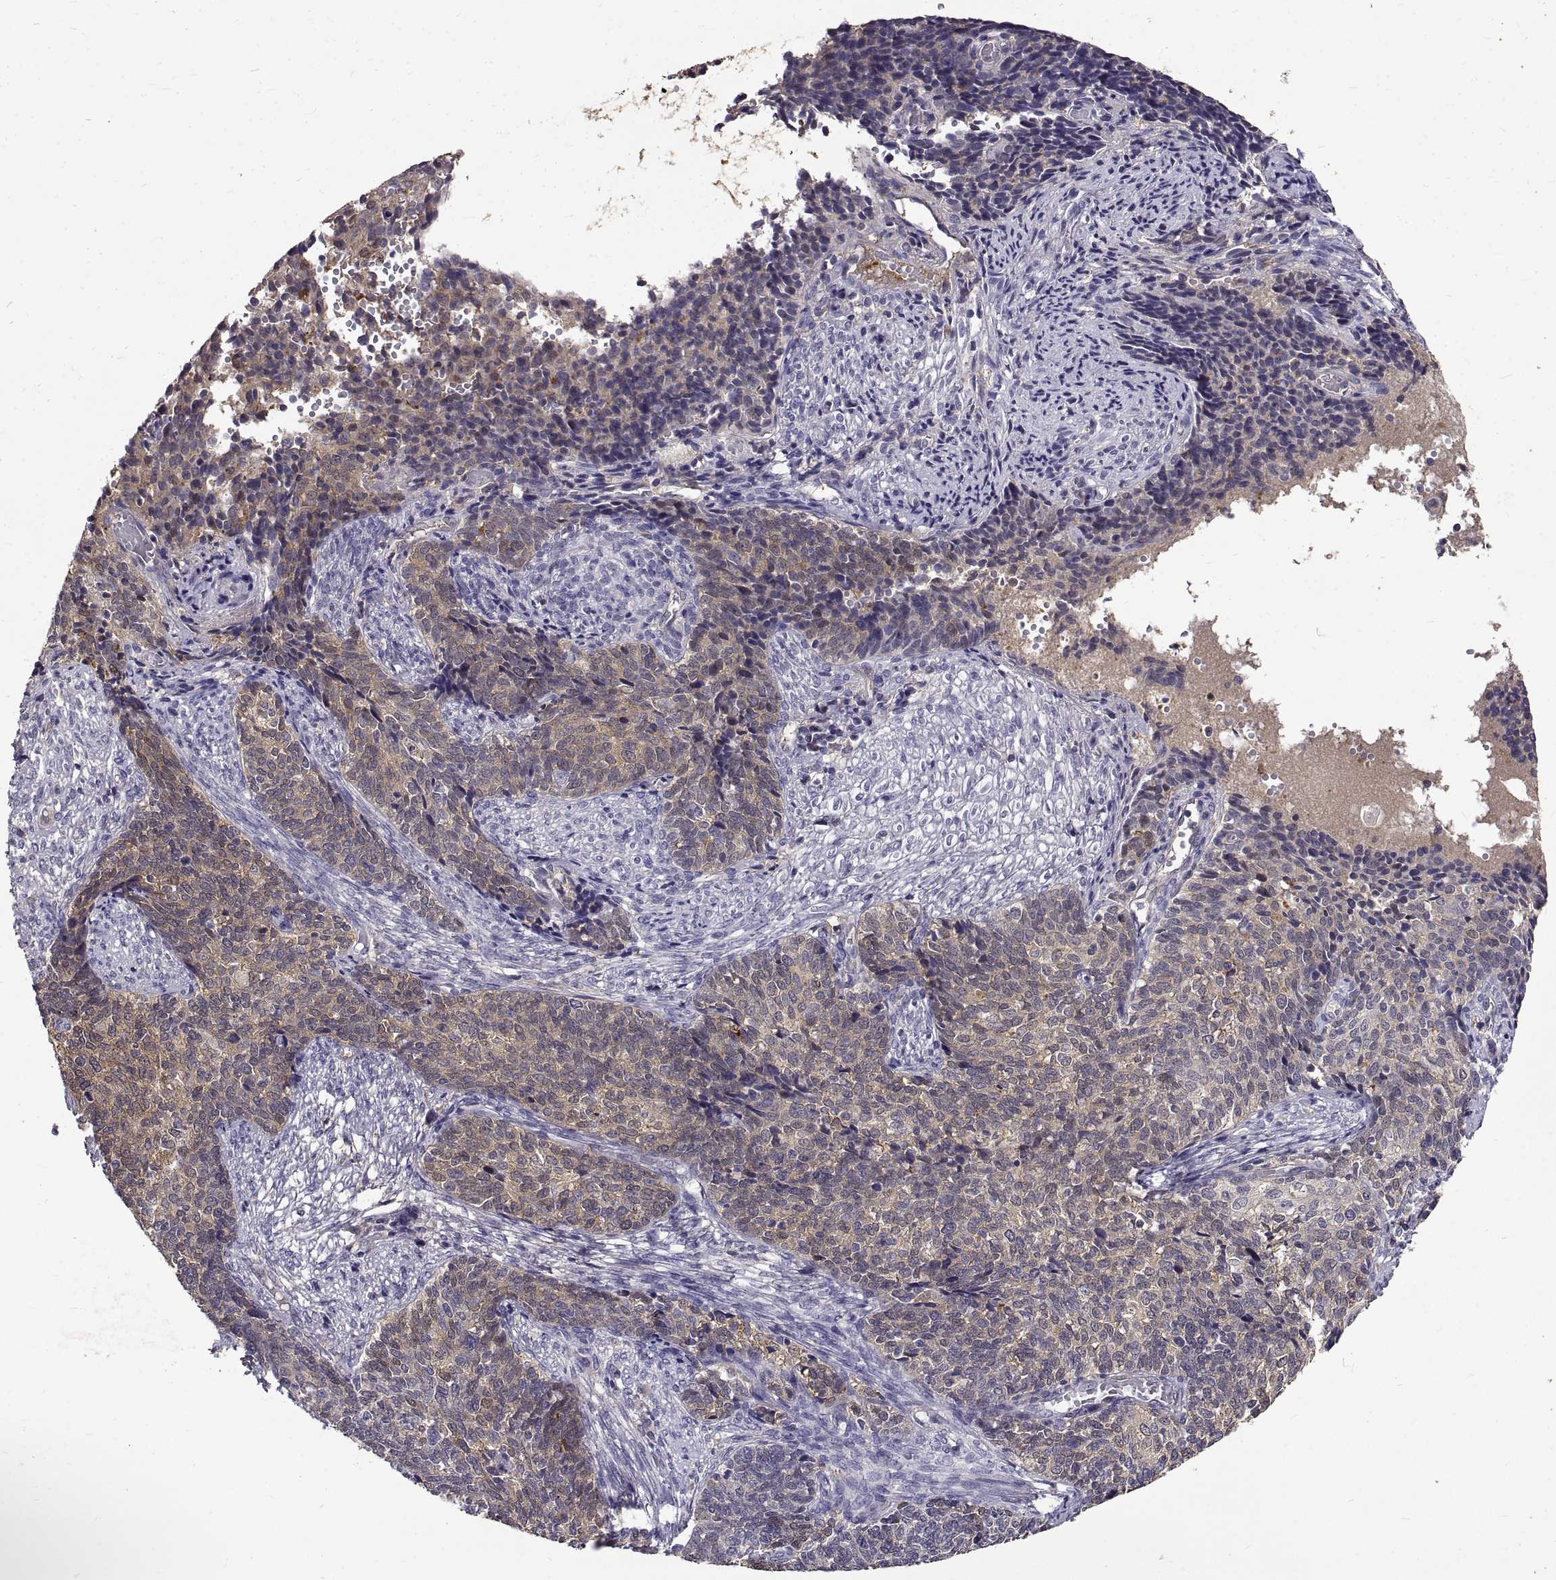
{"staining": {"intensity": "weak", "quantity": "25%-75%", "location": "cytoplasmic/membranous"}, "tissue": "cervical cancer", "cell_type": "Tumor cells", "image_type": "cancer", "snomed": [{"axis": "morphology", "description": "Squamous cell carcinoma, NOS"}, {"axis": "topography", "description": "Cervix"}], "caption": "Human cervical cancer stained with a protein marker displays weak staining in tumor cells.", "gene": "PEA15", "patient": {"sex": "female", "age": 39}}